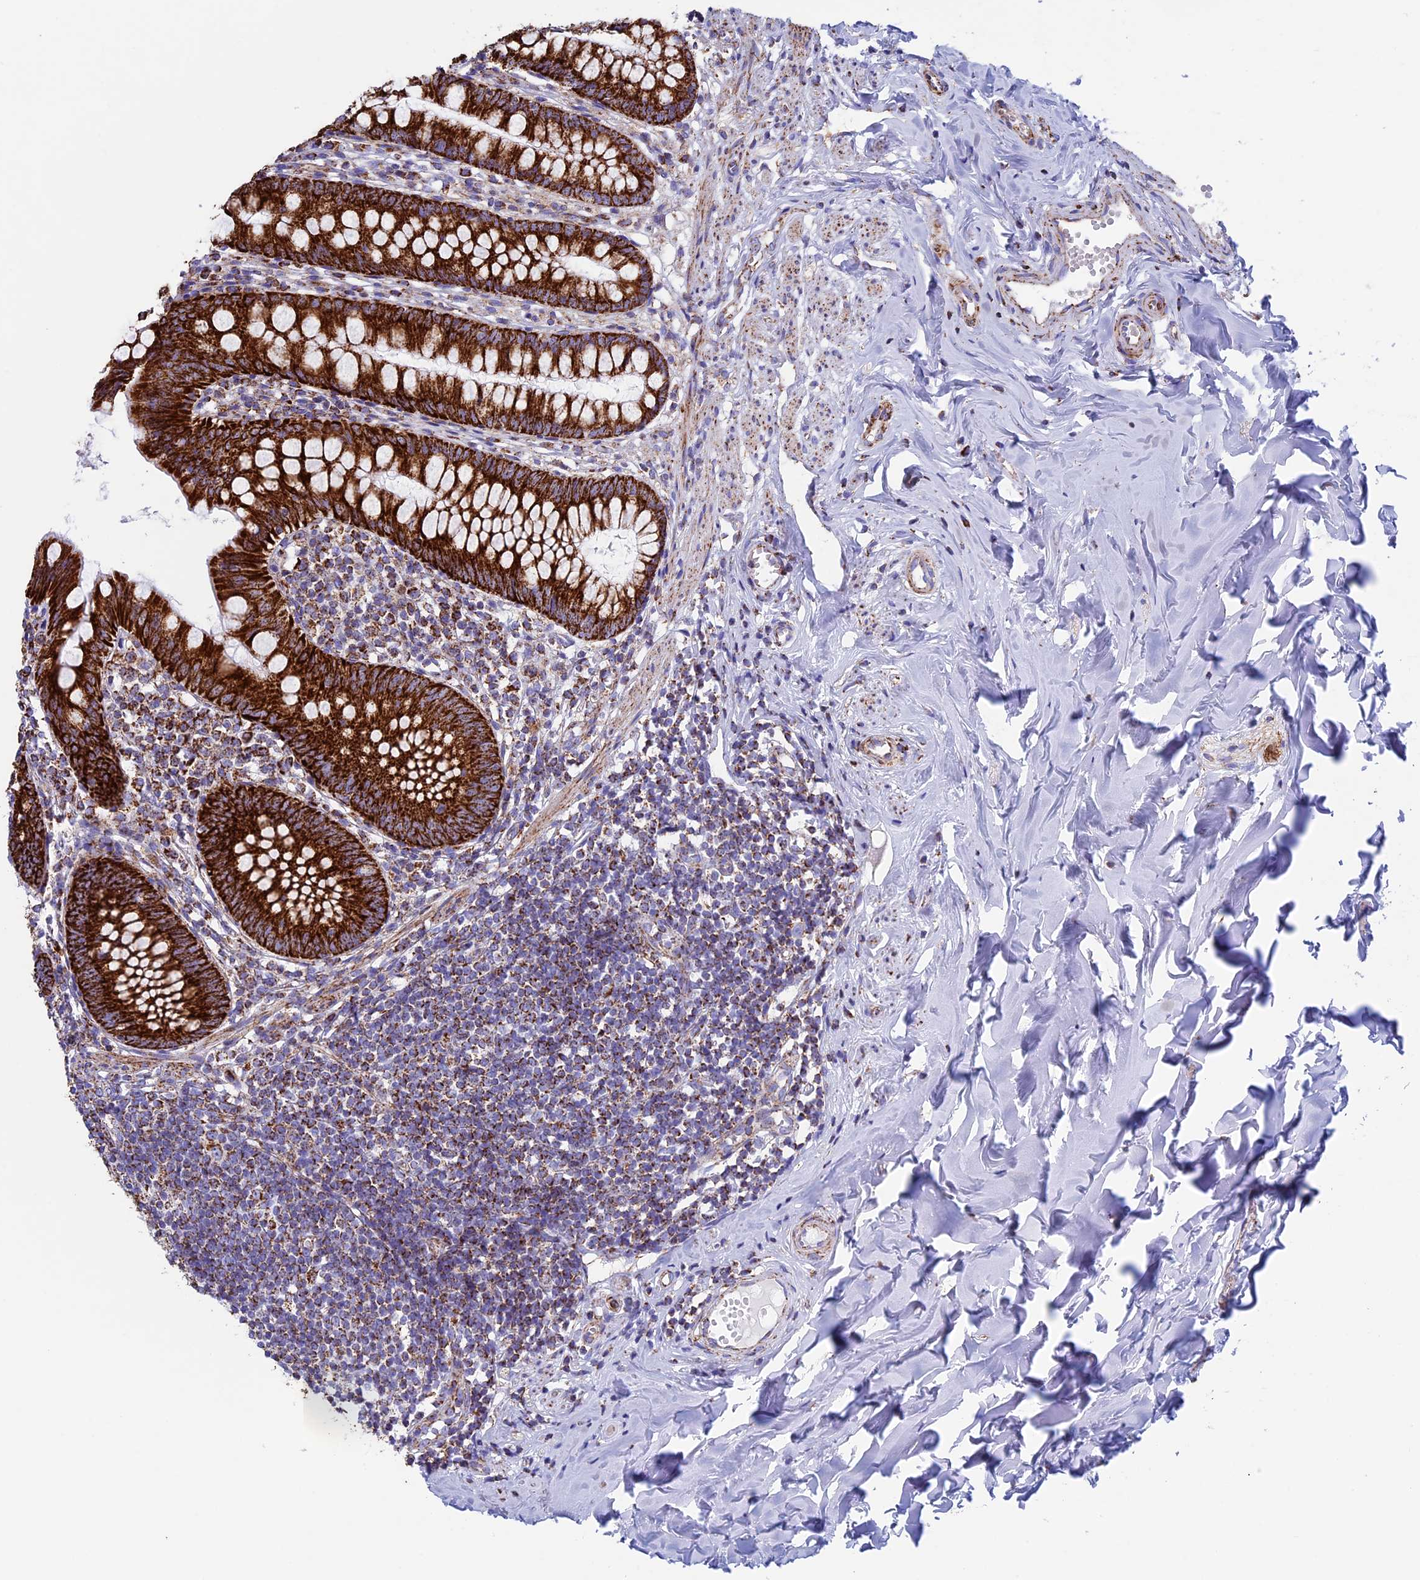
{"staining": {"intensity": "strong", "quantity": ">75%", "location": "cytoplasmic/membranous"}, "tissue": "appendix", "cell_type": "Glandular cells", "image_type": "normal", "snomed": [{"axis": "morphology", "description": "Normal tissue, NOS"}, {"axis": "topography", "description": "Appendix"}], "caption": "Normal appendix demonstrates strong cytoplasmic/membranous staining in about >75% of glandular cells.", "gene": "UQCRFS1", "patient": {"sex": "female", "age": 51}}